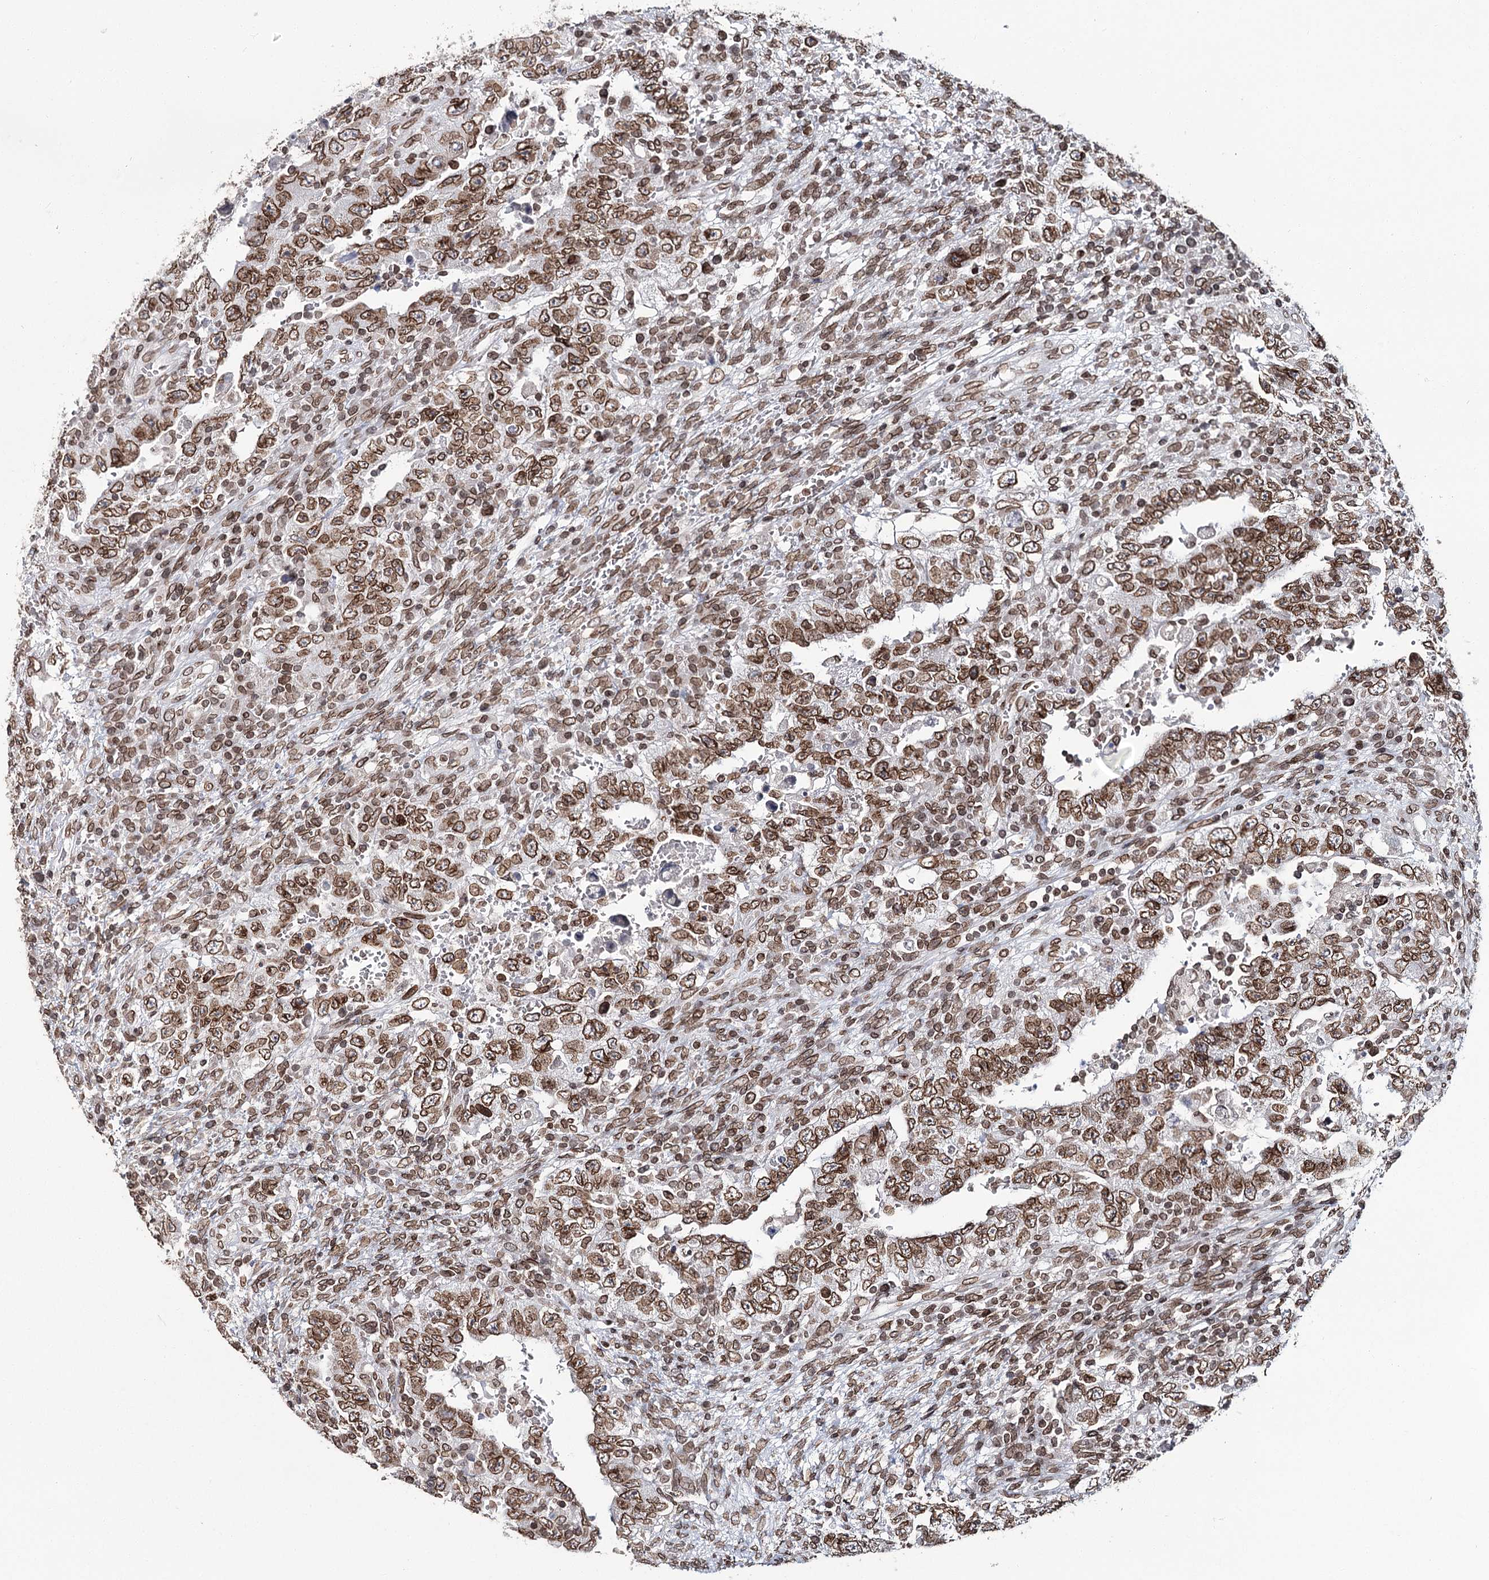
{"staining": {"intensity": "moderate", "quantity": ">75%", "location": "cytoplasmic/membranous,nuclear"}, "tissue": "testis cancer", "cell_type": "Tumor cells", "image_type": "cancer", "snomed": [{"axis": "morphology", "description": "Carcinoma, Embryonal, NOS"}, {"axis": "topography", "description": "Testis"}], "caption": "Immunohistochemistry (IHC) micrograph of neoplastic tissue: human testis cancer stained using immunohistochemistry exhibits medium levels of moderate protein expression localized specifically in the cytoplasmic/membranous and nuclear of tumor cells, appearing as a cytoplasmic/membranous and nuclear brown color.", "gene": "KIAA0930", "patient": {"sex": "male", "age": 26}}